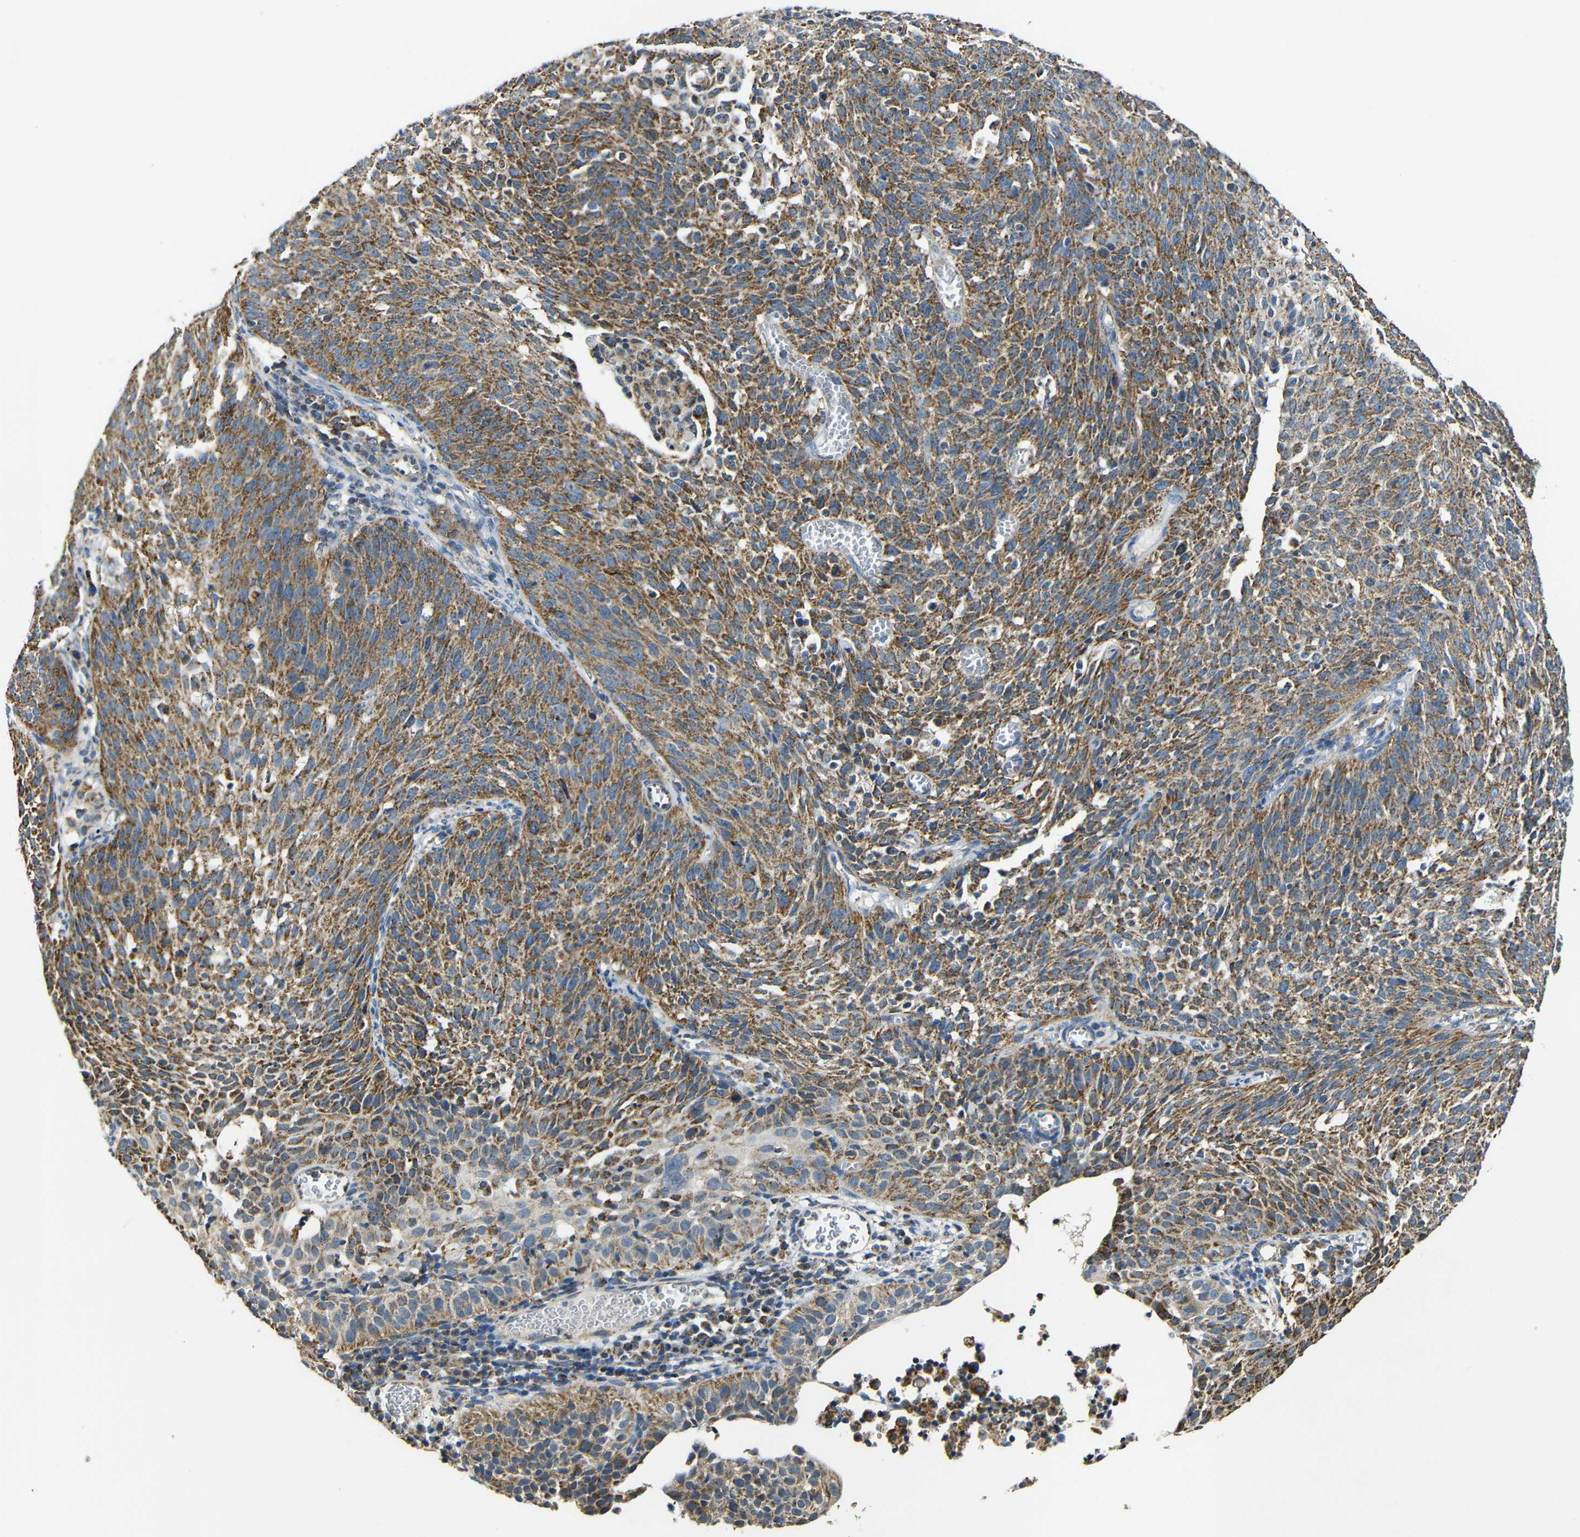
{"staining": {"intensity": "moderate", "quantity": ">75%", "location": "cytoplasmic/membranous"}, "tissue": "cervical cancer", "cell_type": "Tumor cells", "image_type": "cancer", "snomed": [{"axis": "morphology", "description": "Squamous cell carcinoma, NOS"}, {"axis": "topography", "description": "Cervix"}], "caption": "Moderate cytoplasmic/membranous staining is seen in approximately >75% of tumor cells in squamous cell carcinoma (cervical). (DAB (3,3'-diaminobenzidine) IHC, brown staining for protein, blue staining for nuclei).", "gene": "NR3C2", "patient": {"sex": "female", "age": 38}}